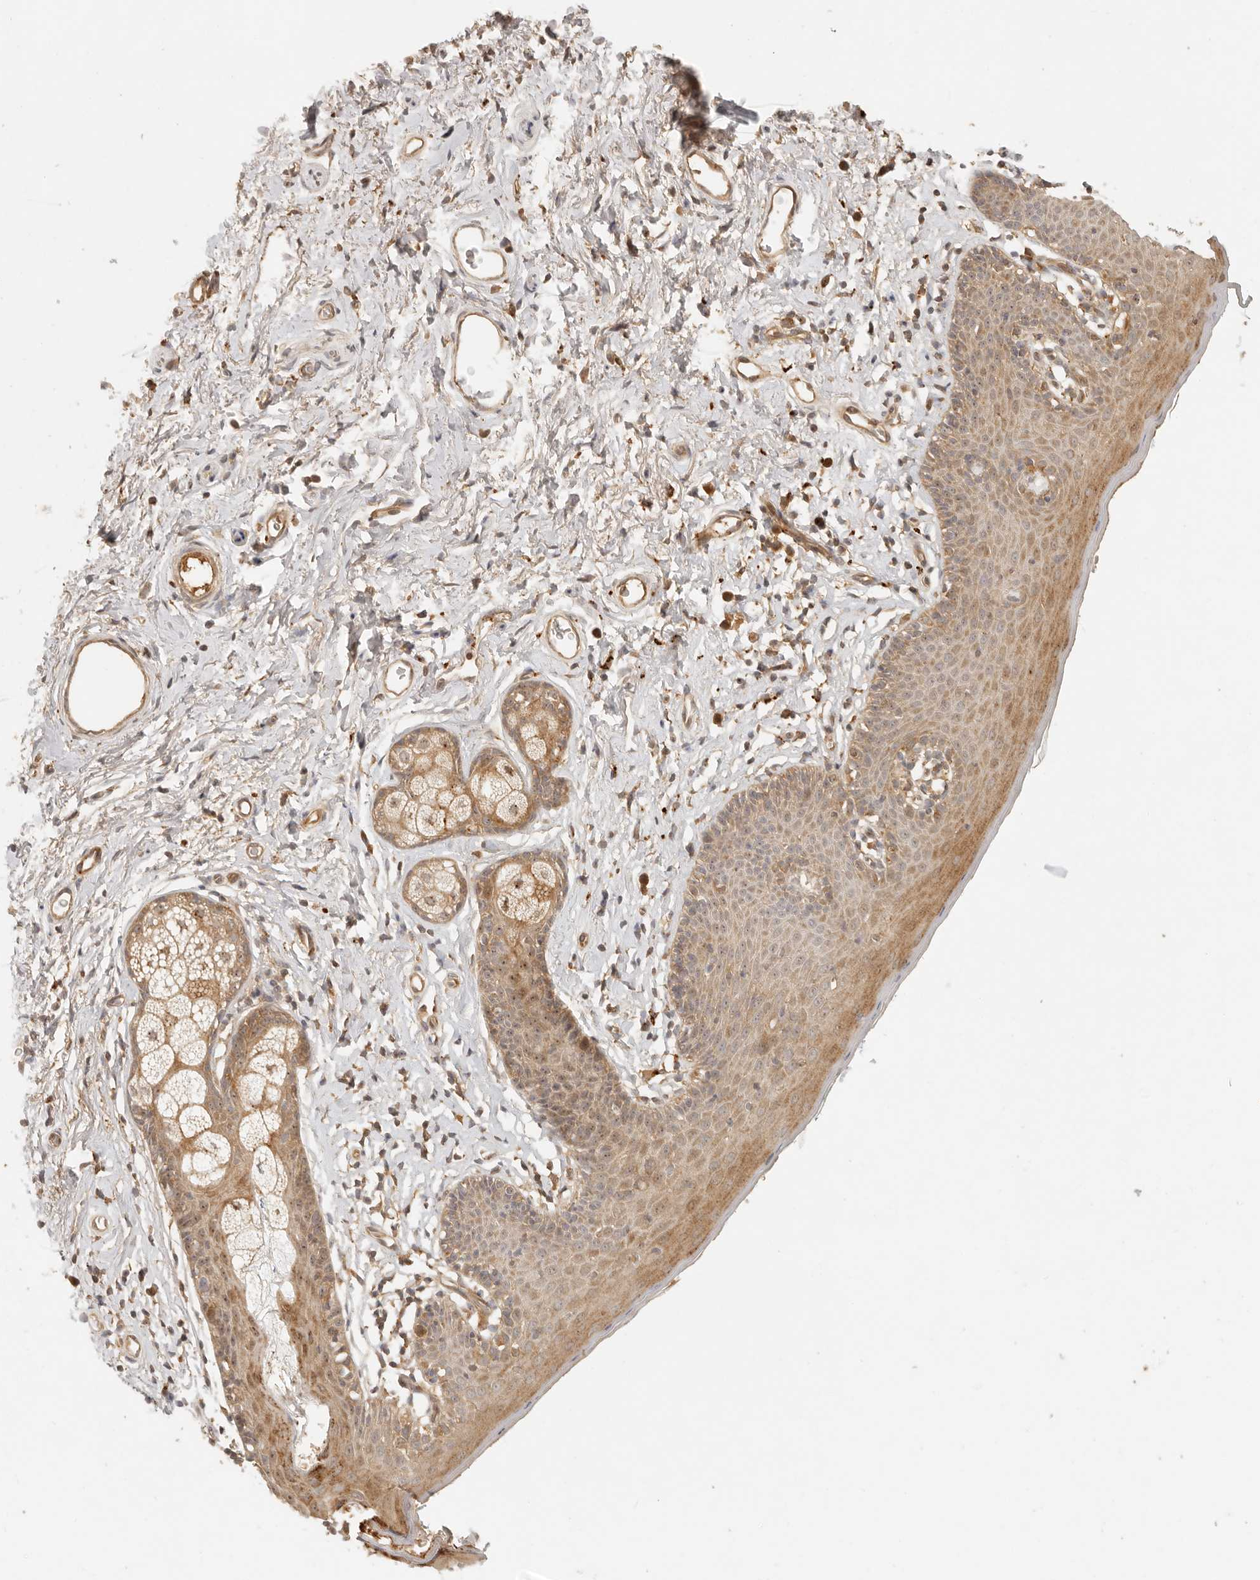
{"staining": {"intensity": "moderate", "quantity": ">75%", "location": "cytoplasmic/membranous"}, "tissue": "skin", "cell_type": "Epidermal cells", "image_type": "normal", "snomed": [{"axis": "morphology", "description": "Normal tissue, NOS"}, {"axis": "topography", "description": "Vulva"}], "caption": "A photomicrograph of skin stained for a protein demonstrates moderate cytoplasmic/membranous brown staining in epidermal cells.", "gene": "ANKRD61", "patient": {"sex": "female", "age": 66}}